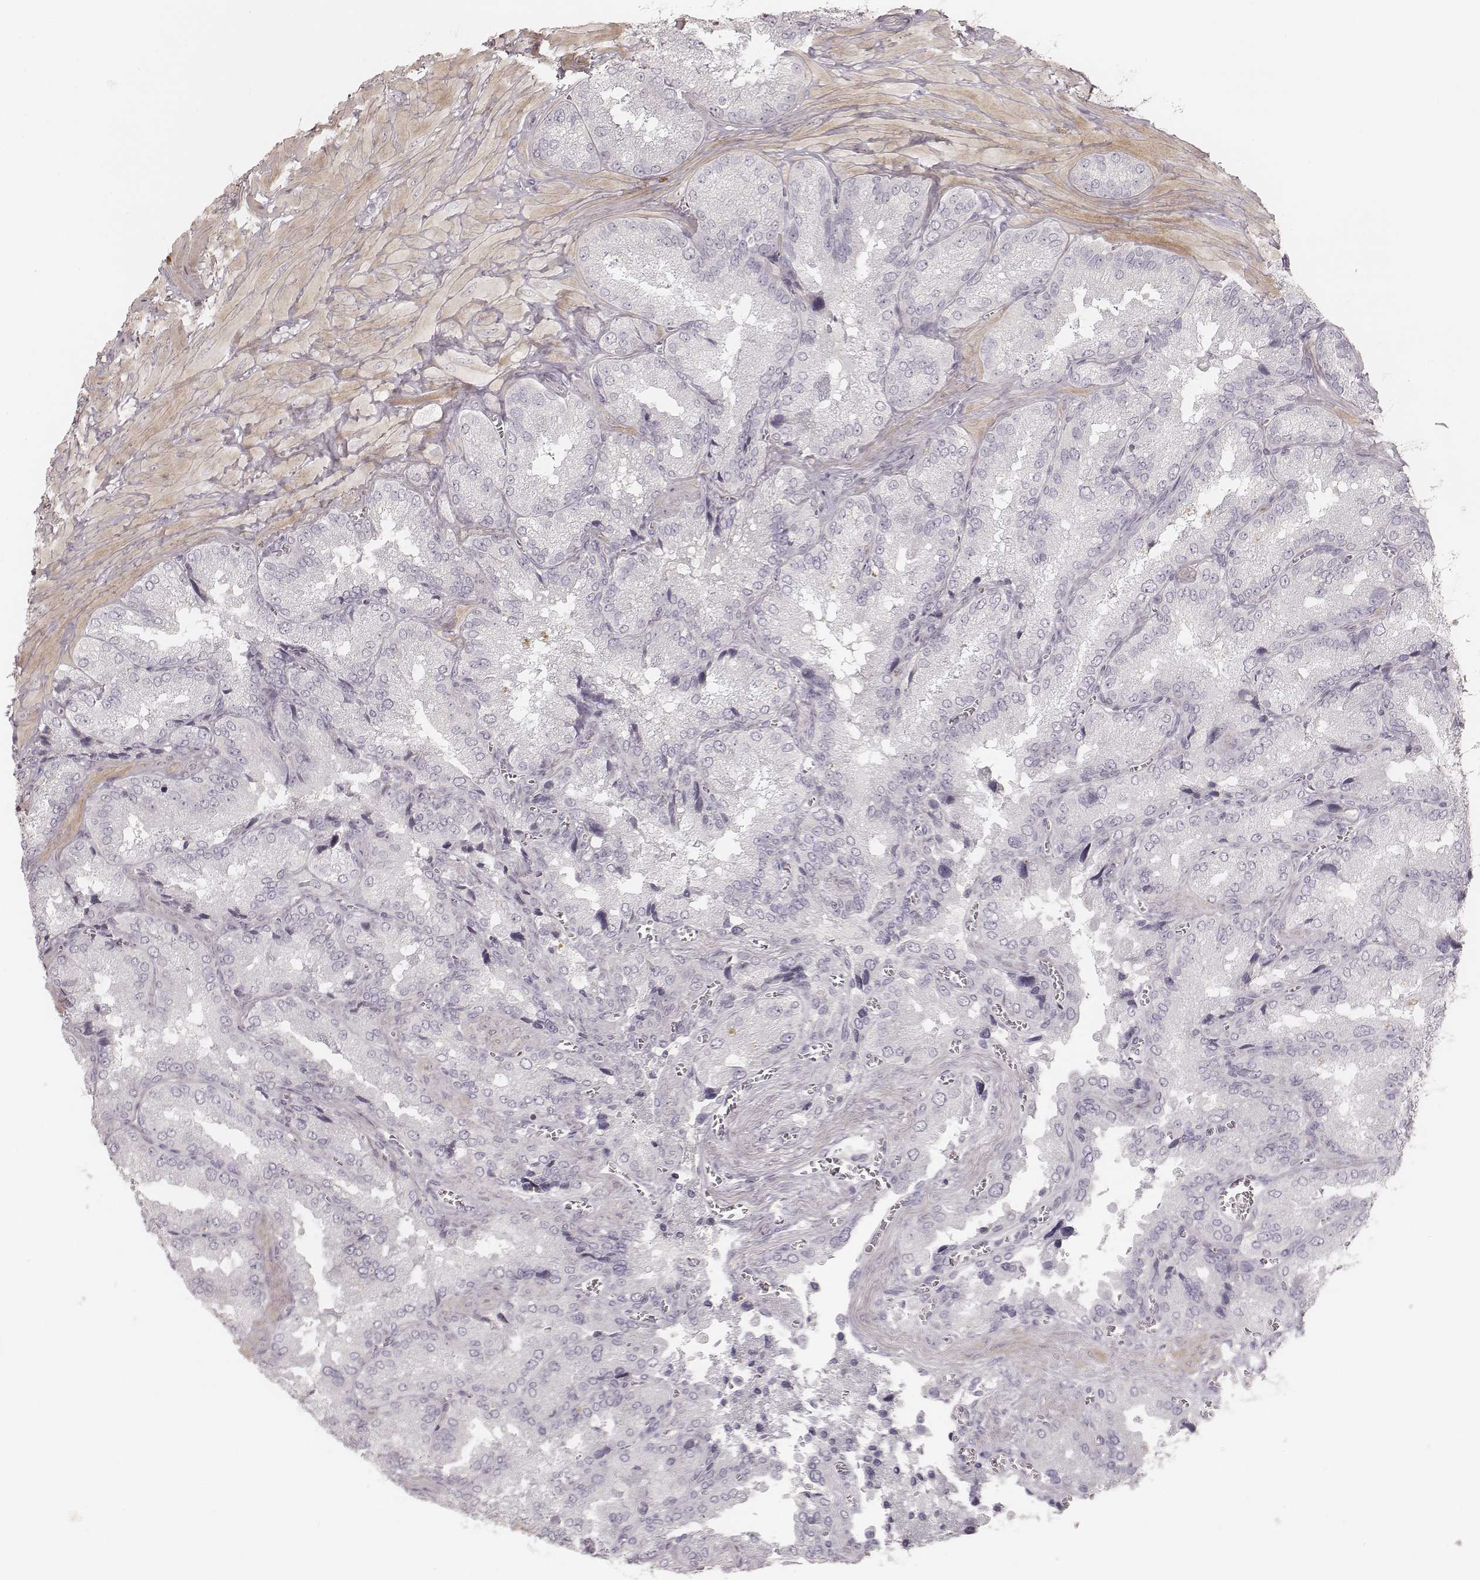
{"staining": {"intensity": "negative", "quantity": "none", "location": "none"}, "tissue": "seminal vesicle", "cell_type": "Glandular cells", "image_type": "normal", "snomed": [{"axis": "morphology", "description": "Normal tissue, NOS"}, {"axis": "topography", "description": "Seminal veicle"}], "caption": "Glandular cells show no significant protein positivity in benign seminal vesicle. Nuclei are stained in blue.", "gene": "SPATA24", "patient": {"sex": "male", "age": 37}}